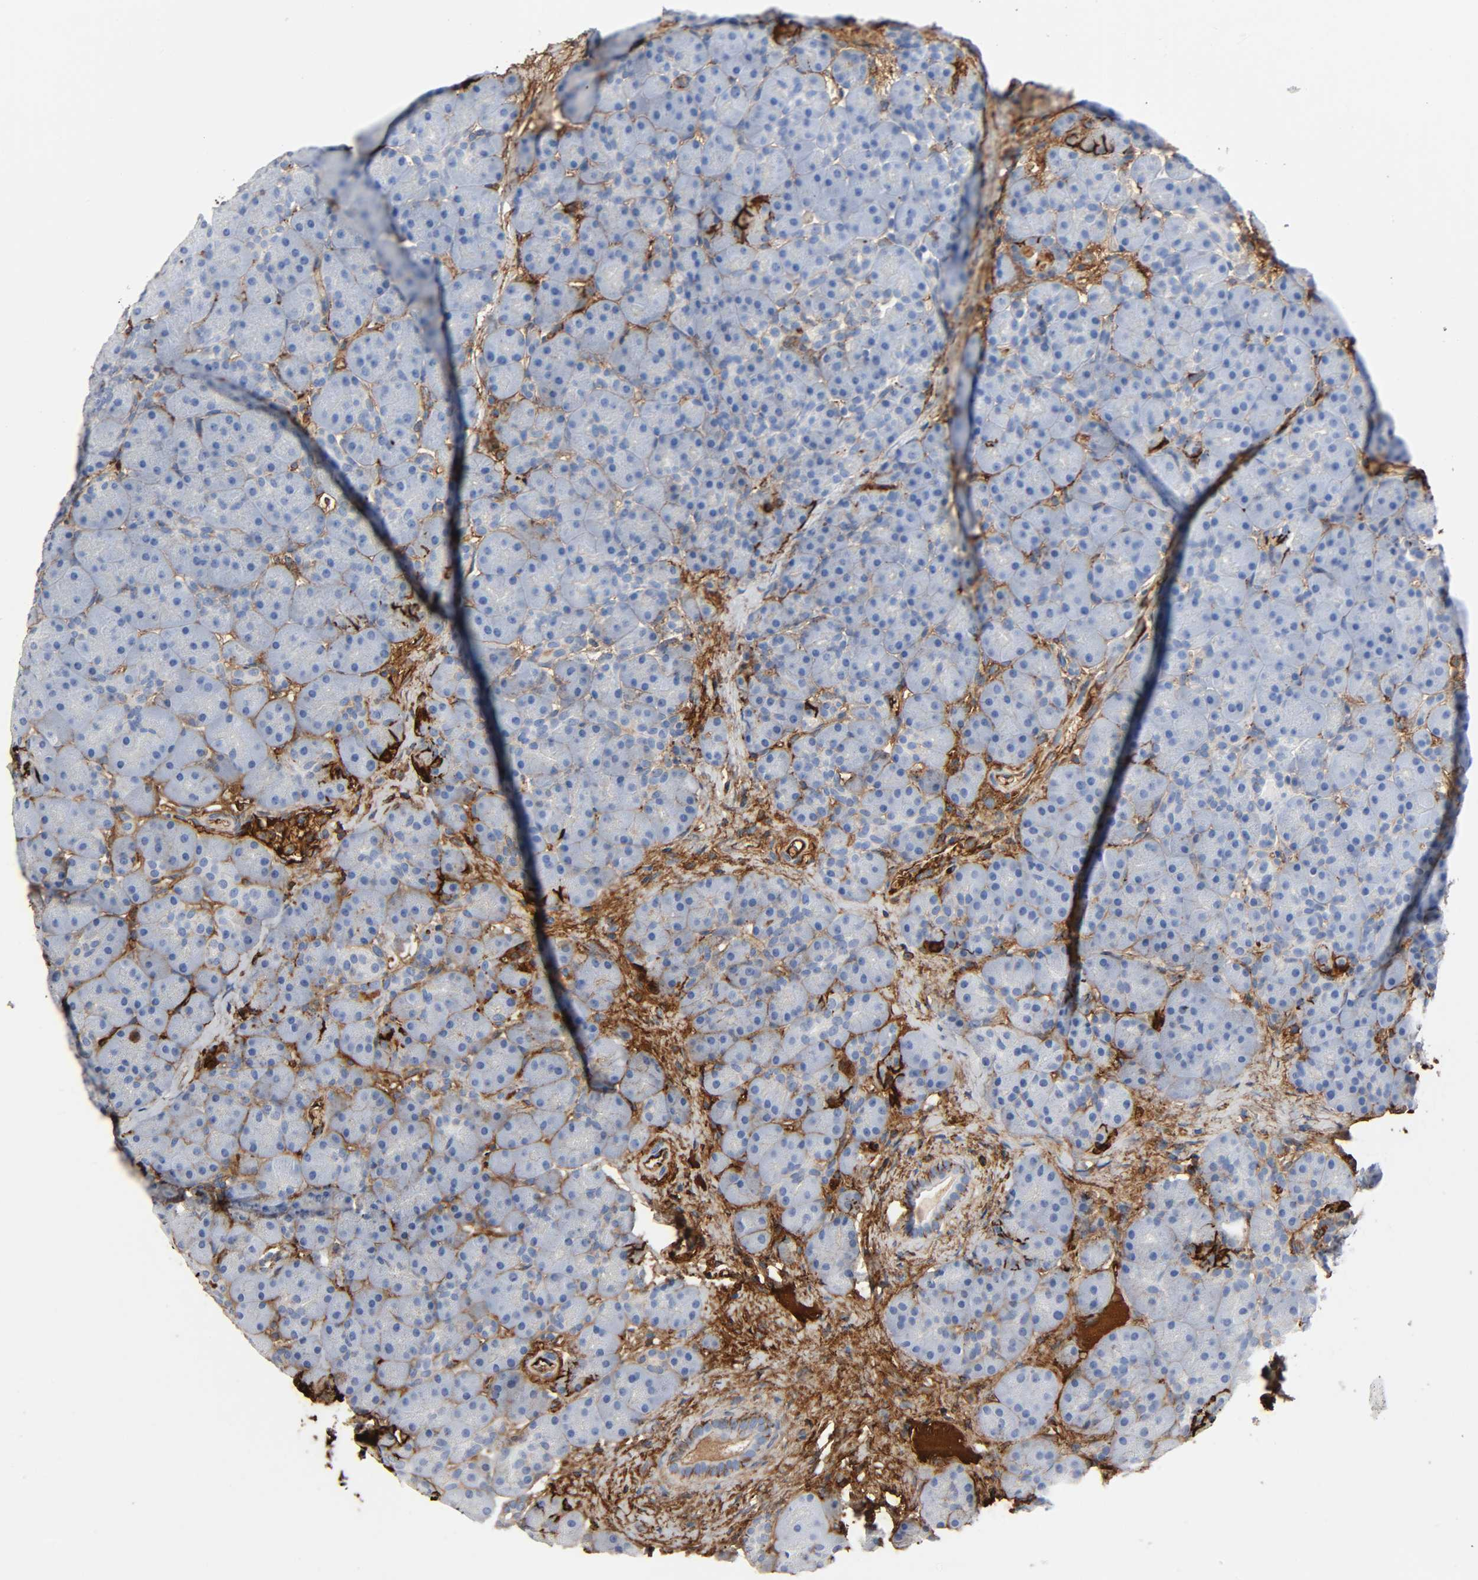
{"staining": {"intensity": "negative", "quantity": "none", "location": "none"}, "tissue": "pancreas", "cell_type": "Exocrine glandular cells", "image_type": "normal", "snomed": [{"axis": "morphology", "description": "Normal tissue, NOS"}, {"axis": "topography", "description": "Pancreas"}], "caption": "There is no significant staining in exocrine glandular cells of pancreas. (DAB (3,3'-diaminobenzidine) IHC visualized using brightfield microscopy, high magnification).", "gene": "C3", "patient": {"sex": "male", "age": 66}}